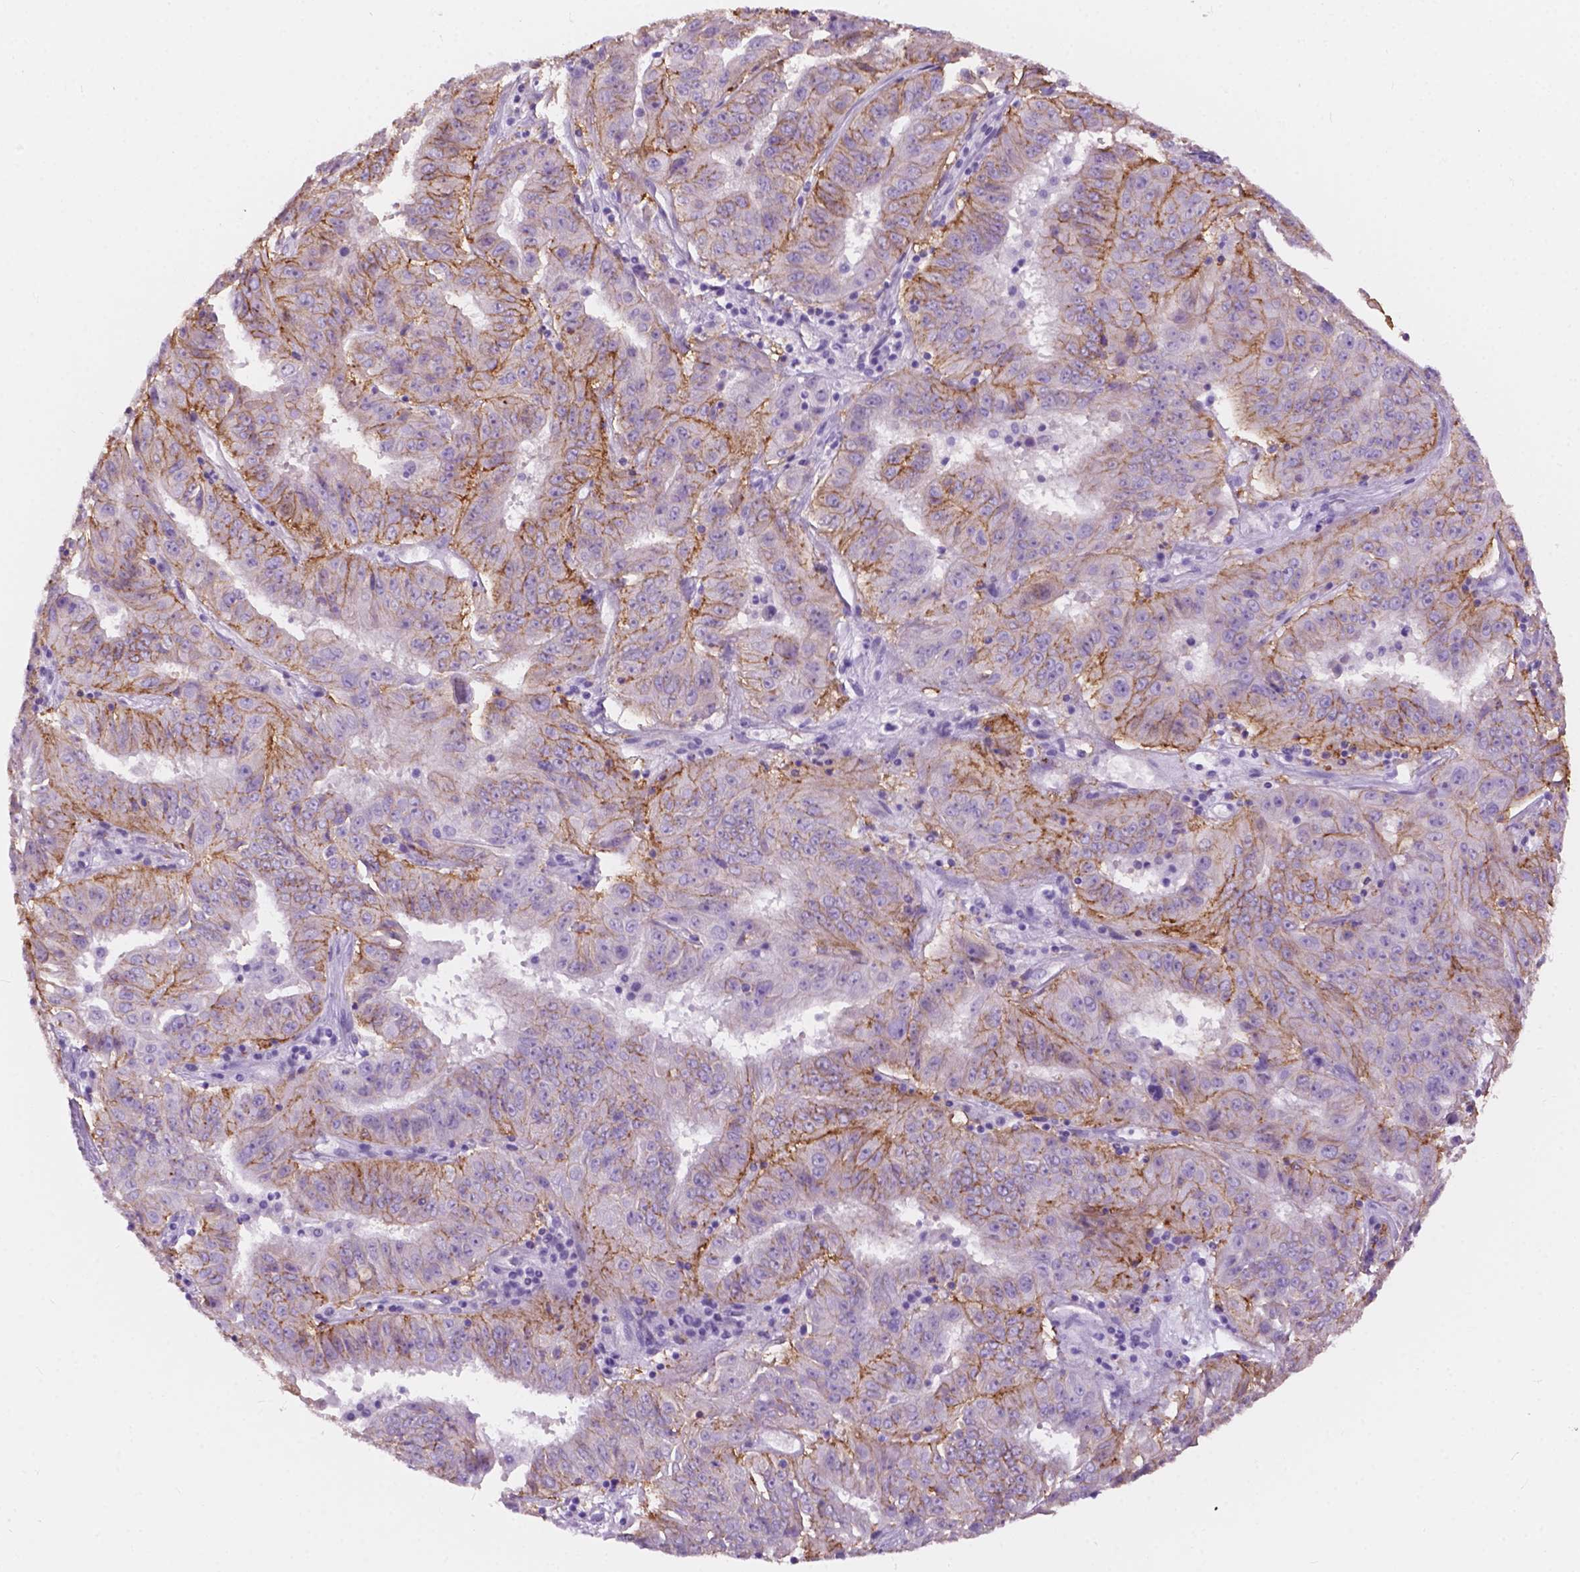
{"staining": {"intensity": "moderate", "quantity": "<25%", "location": "cytoplasmic/membranous"}, "tissue": "pancreatic cancer", "cell_type": "Tumor cells", "image_type": "cancer", "snomed": [{"axis": "morphology", "description": "Adenocarcinoma, NOS"}, {"axis": "topography", "description": "Pancreas"}], "caption": "The immunohistochemical stain labels moderate cytoplasmic/membranous positivity in tumor cells of pancreatic adenocarcinoma tissue.", "gene": "FXYD2", "patient": {"sex": "male", "age": 63}}